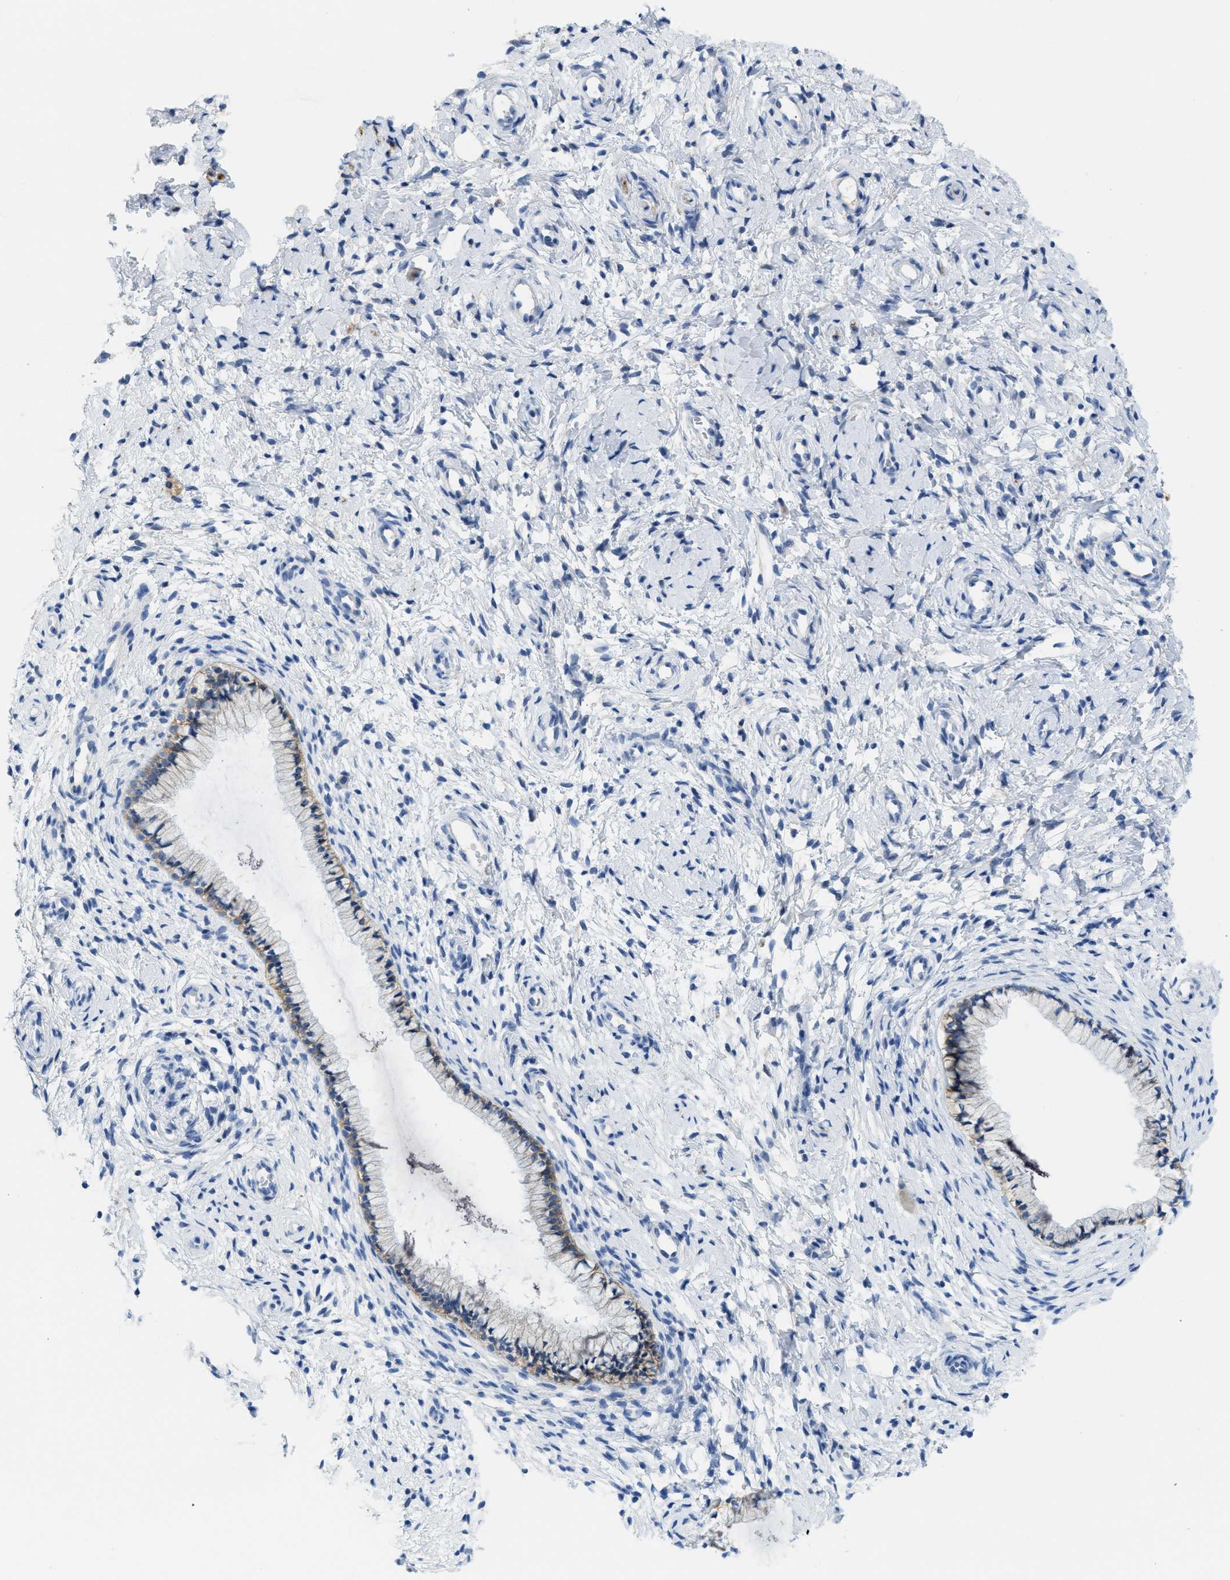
{"staining": {"intensity": "moderate", "quantity": ">75%", "location": "cytoplasmic/membranous"}, "tissue": "cervix", "cell_type": "Glandular cells", "image_type": "normal", "snomed": [{"axis": "morphology", "description": "Normal tissue, NOS"}, {"axis": "topography", "description": "Cervix"}], "caption": "Moderate cytoplasmic/membranous staining is appreciated in approximately >75% of glandular cells in benign cervix.", "gene": "CNNM4", "patient": {"sex": "female", "age": 72}}